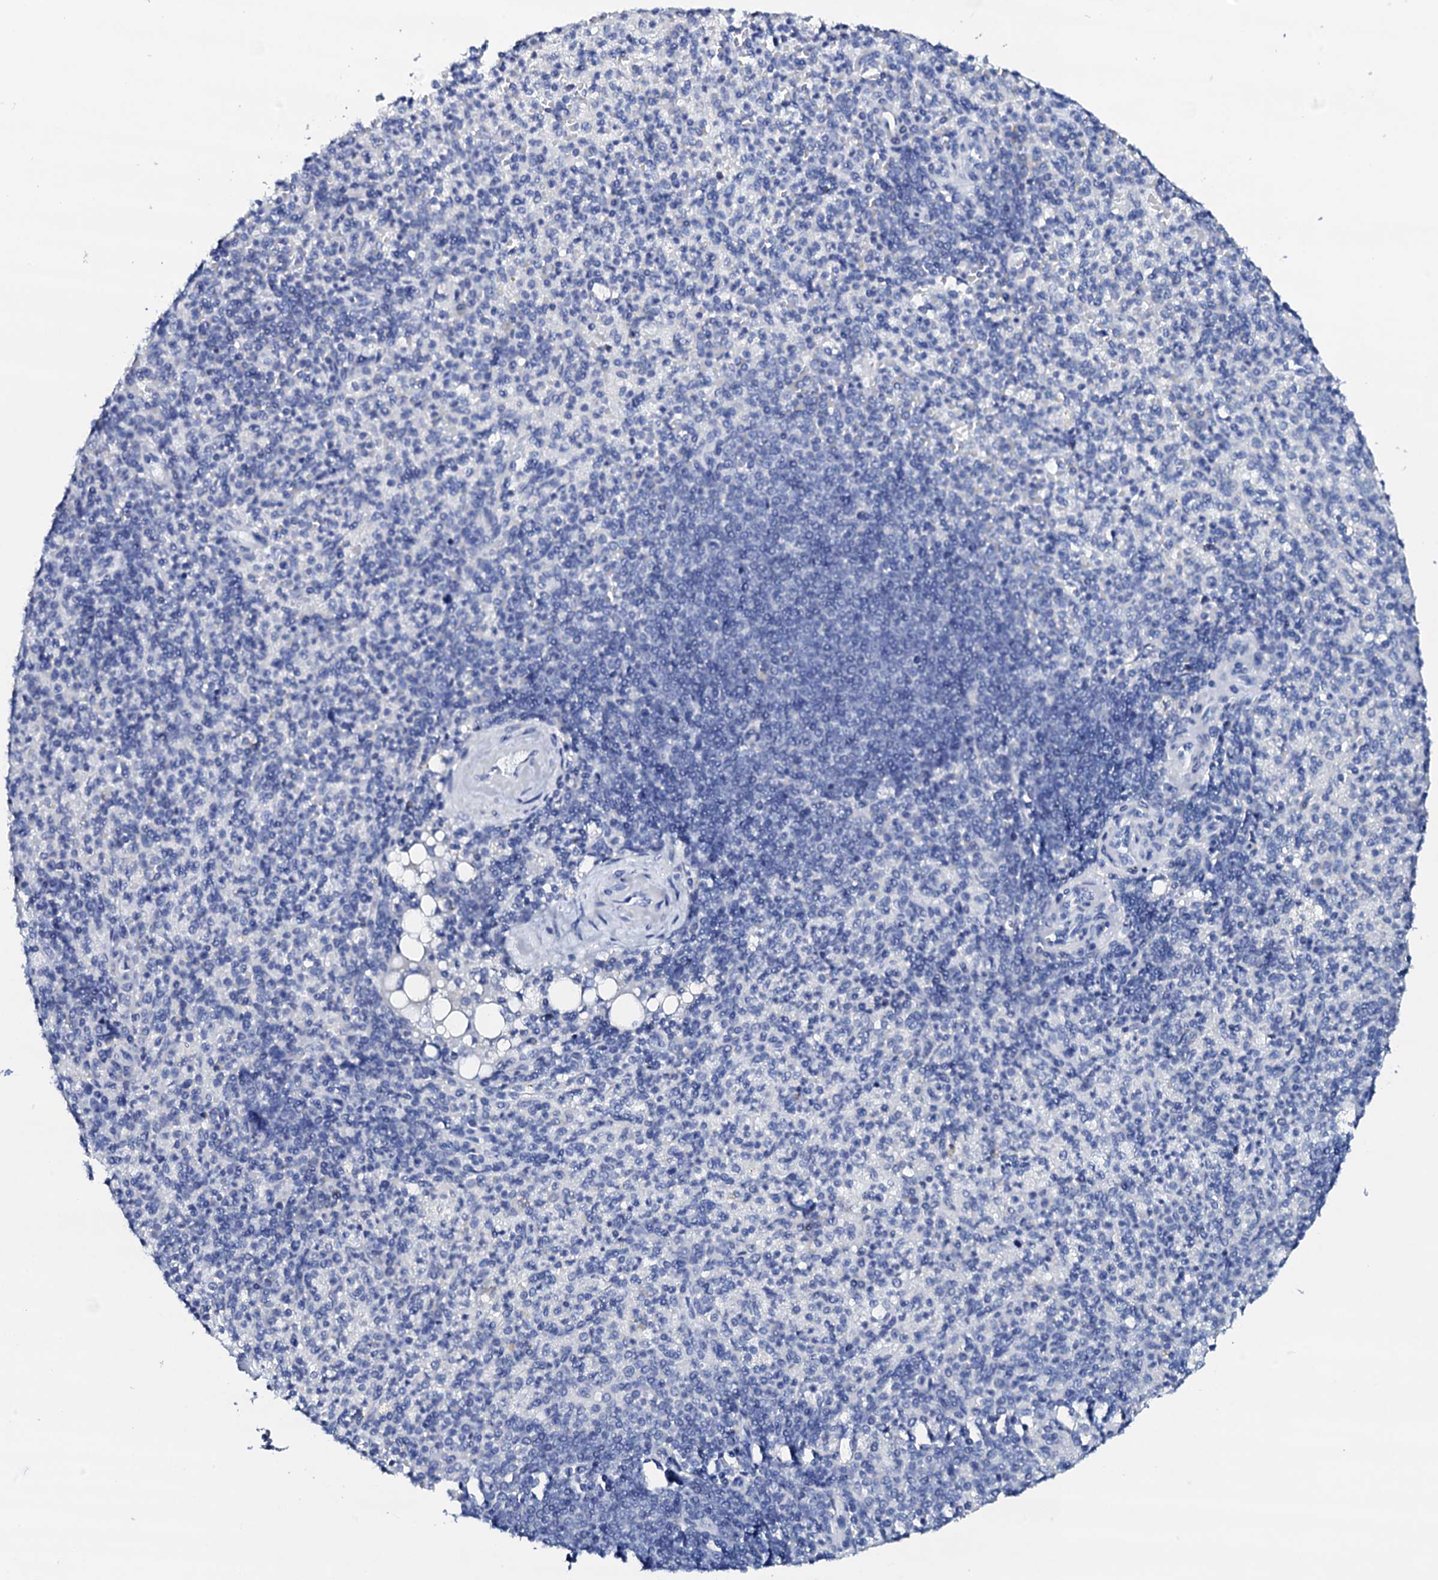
{"staining": {"intensity": "negative", "quantity": "none", "location": "none"}, "tissue": "spleen", "cell_type": "Cells in red pulp", "image_type": "normal", "snomed": [{"axis": "morphology", "description": "Normal tissue, NOS"}, {"axis": "topography", "description": "Spleen"}], "caption": "DAB immunohistochemical staining of normal spleen demonstrates no significant expression in cells in red pulp.", "gene": "FBXL16", "patient": {"sex": "female", "age": 74}}